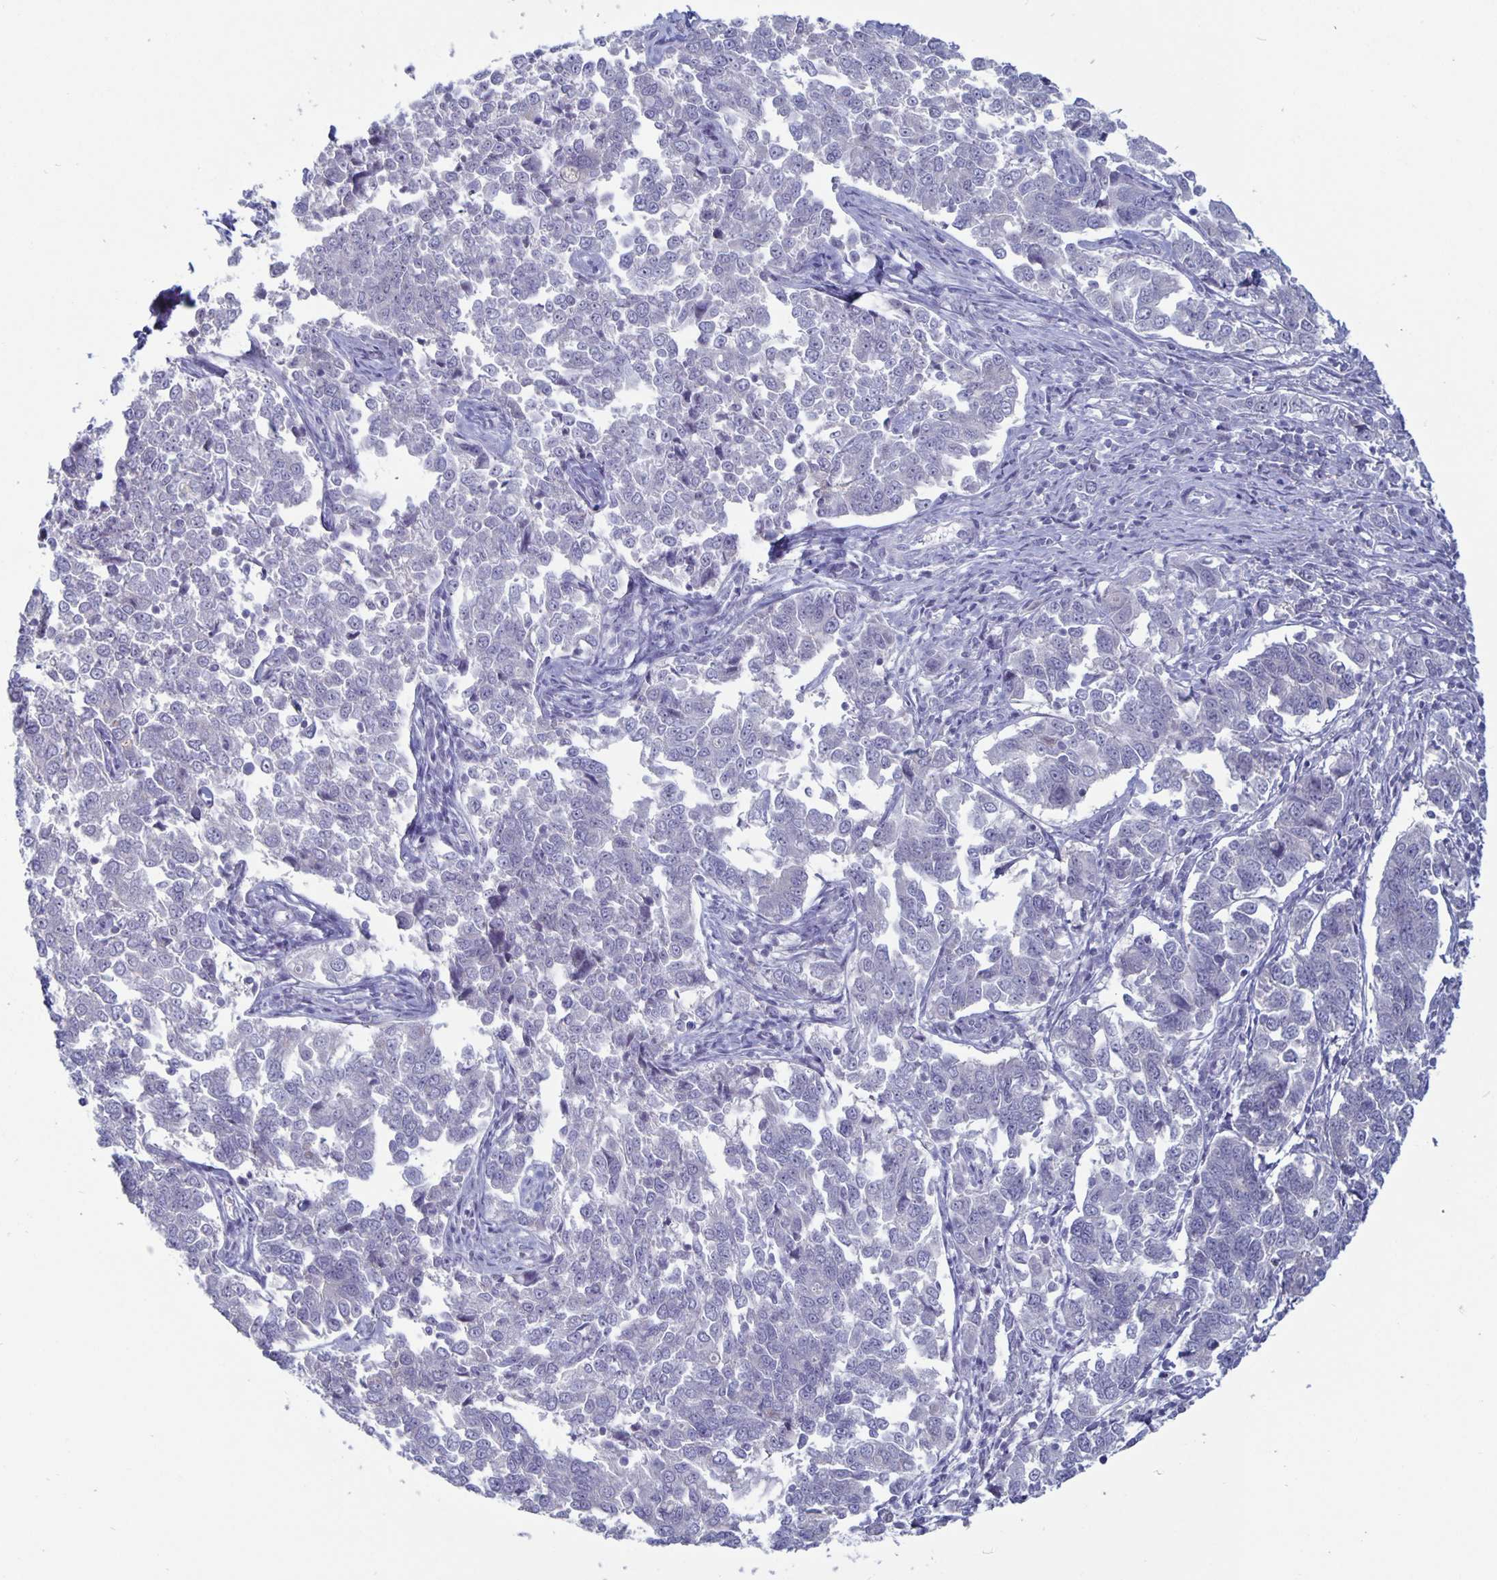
{"staining": {"intensity": "negative", "quantity": "none", "location": "none"}, "tissue": "endometrial cancer", "cell_type": "Tumor cells", "image_type": "cancer", "snomed": [{"axis": "morphology", "description": "Adenocarcinoma, NOS"}, {"axis": "topography", "description": "Endometrium"}], "caption": "DAB (3,3'-diaminobenzidine) immunohistochemical staining of endometrial cancer displays no significant staining in tumor cells.", "gene": "PLCB3", "patient": {"sex": "female", "age": 43}}